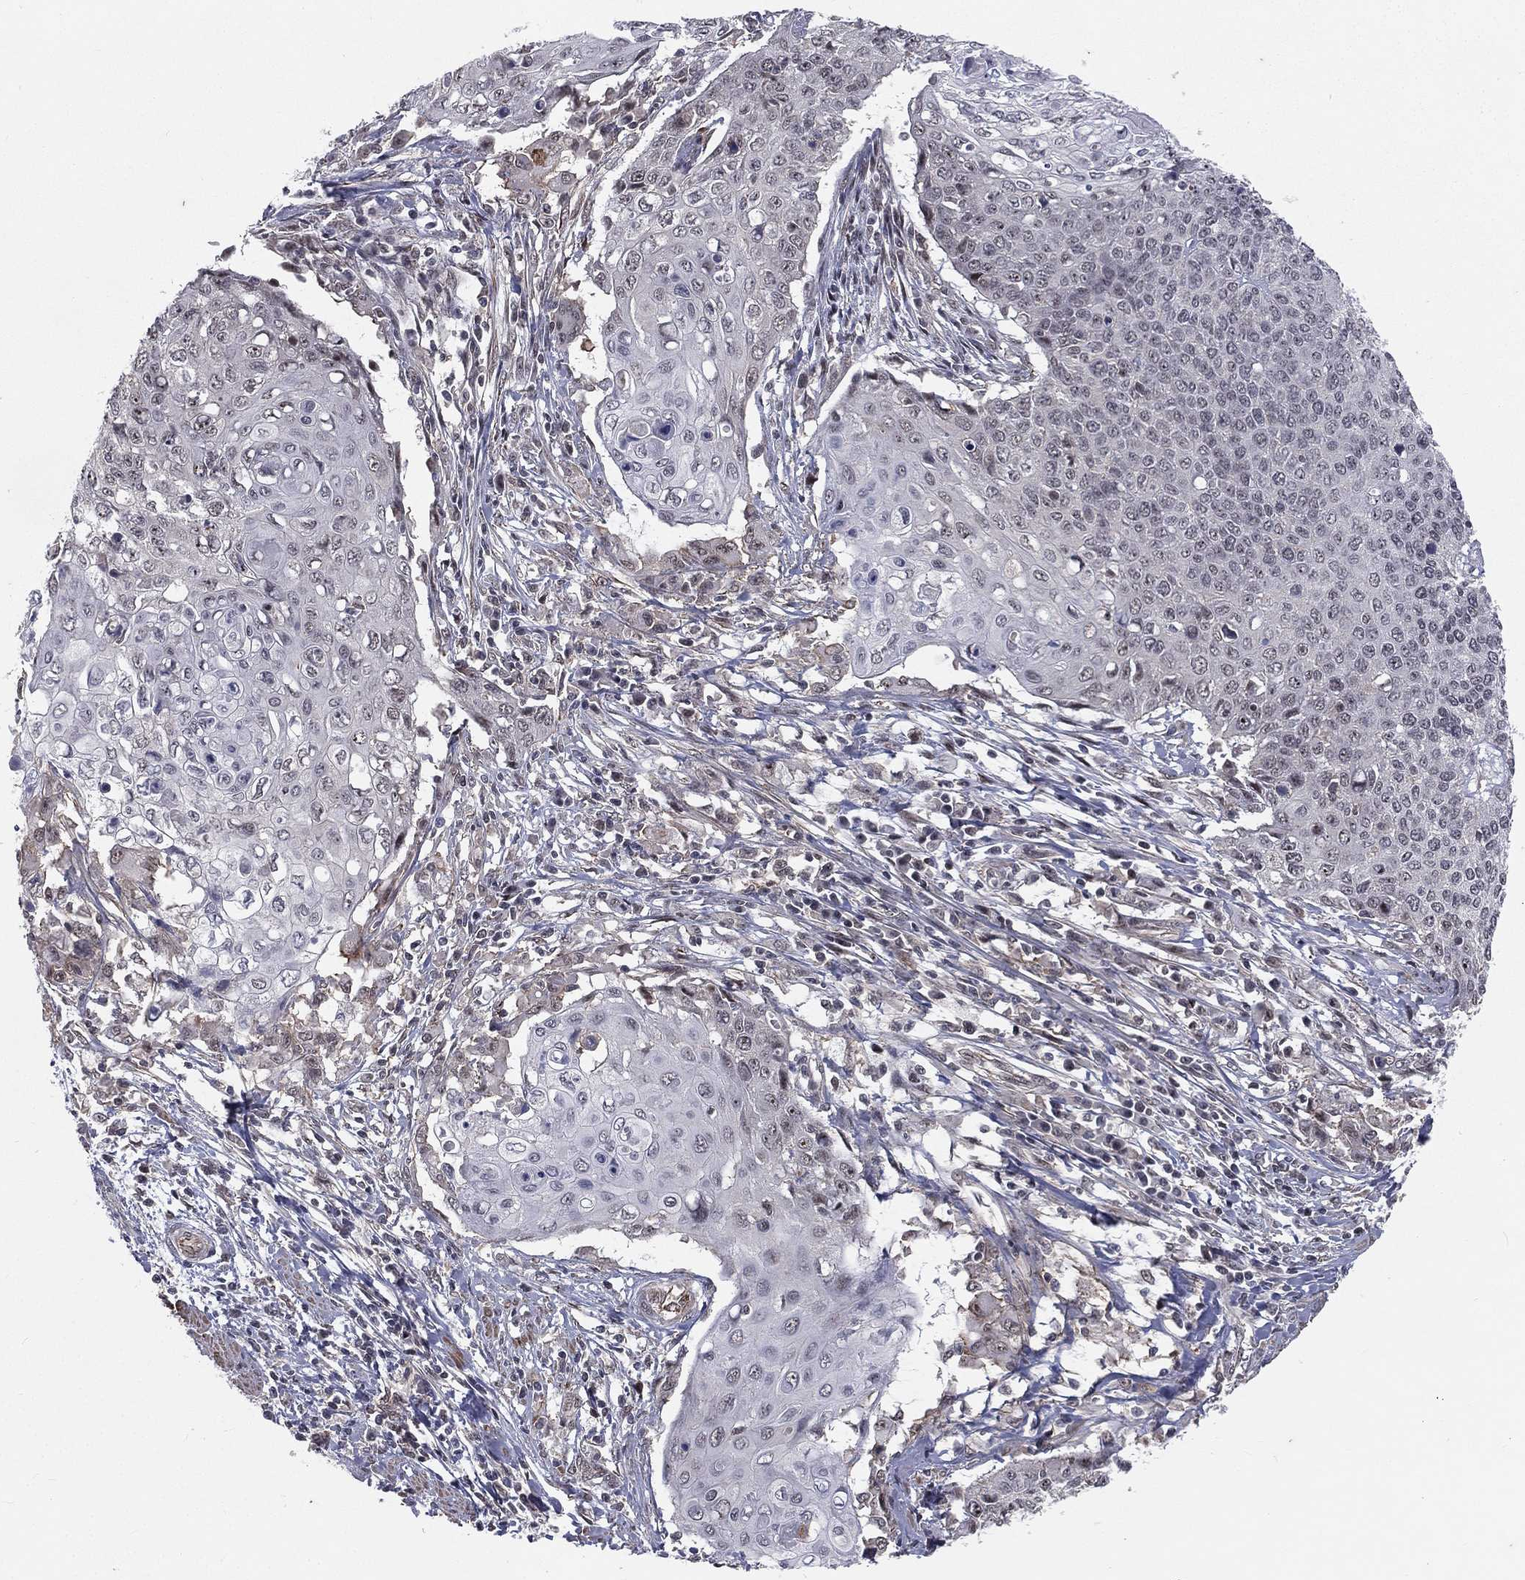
{"staining": {"intensity": "negative", "quantity": "none", "location": "none"}, "tissue": "cervical cancer", "cell_type": "Tumor cells", "image_type": "cancer", "snomed": [{"axis": "morphology", "description": "Squamous cell carcinoma, NOS"}, {"axis": "topography", "description": "Cervix"}], "caption": "Cervical cancer (squamous cell carcinoma) was stained to show a protein in brown. There is no significant expression in tumor cells. (DAB (3,3'-diaminobenzidine) IHC visualized using brightfield microscopy, high magnification).", "gene": "MORC2", "patient": {"sex": "female", "age": 39}}